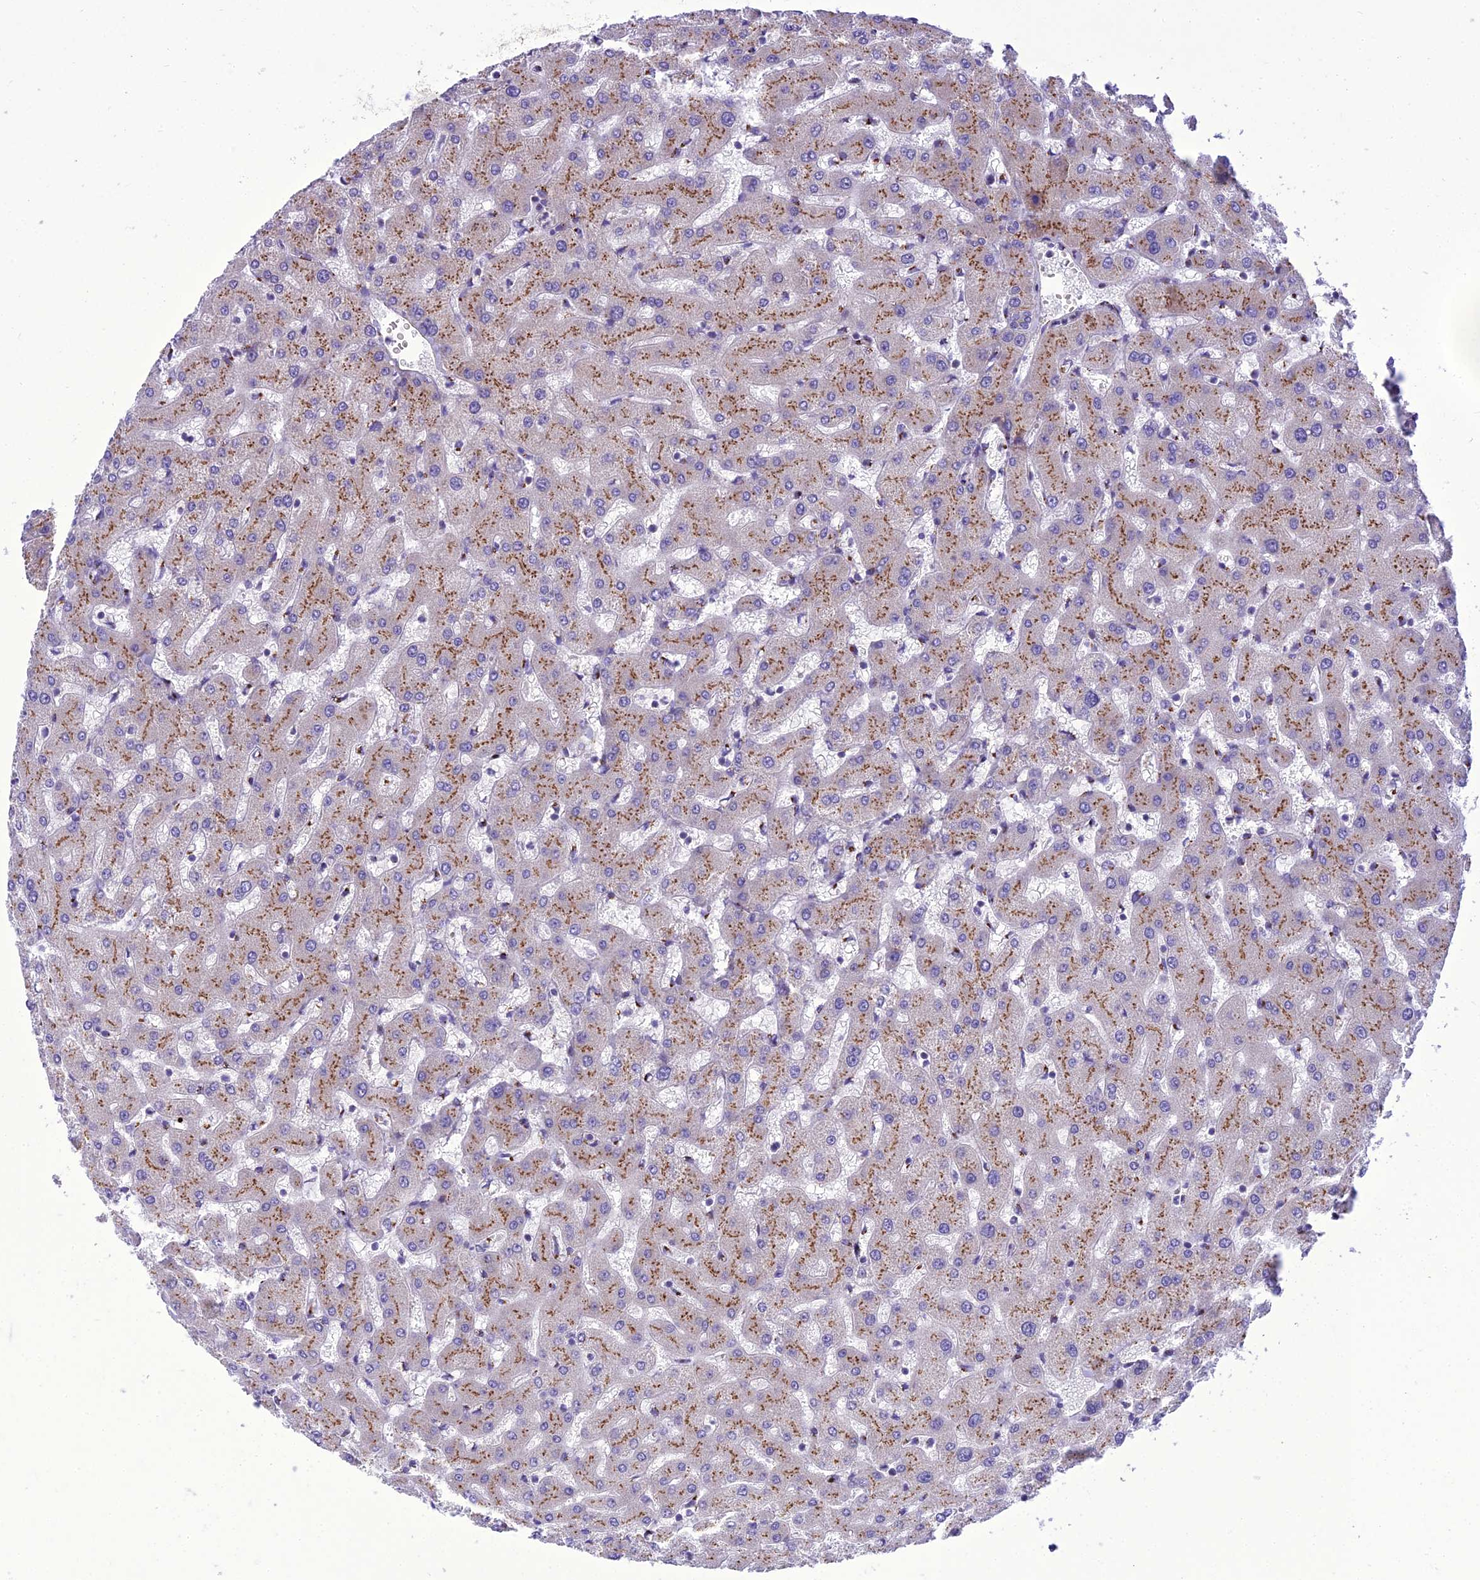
{"staining": {"intensity": "negative", "quantity": "none", "location": "none"}, "tissue": "liver", "cell_type": "Cholangiocytes", "image_type": "normal", "snomed": [{"axis": "morphology", "description": "Normal tissue, NOS"}, {"axis": "topography", "description": "Liver"}], "caption": "This histopathology image is of benign liver stained with immunohistochemistry (IHC) to label a protein in brown with the nuclei are counter-stained blue. There is no staining in cholangiocytes.", "gene": "GOLM2", "patient": {"sex": "female", "age": 63}}